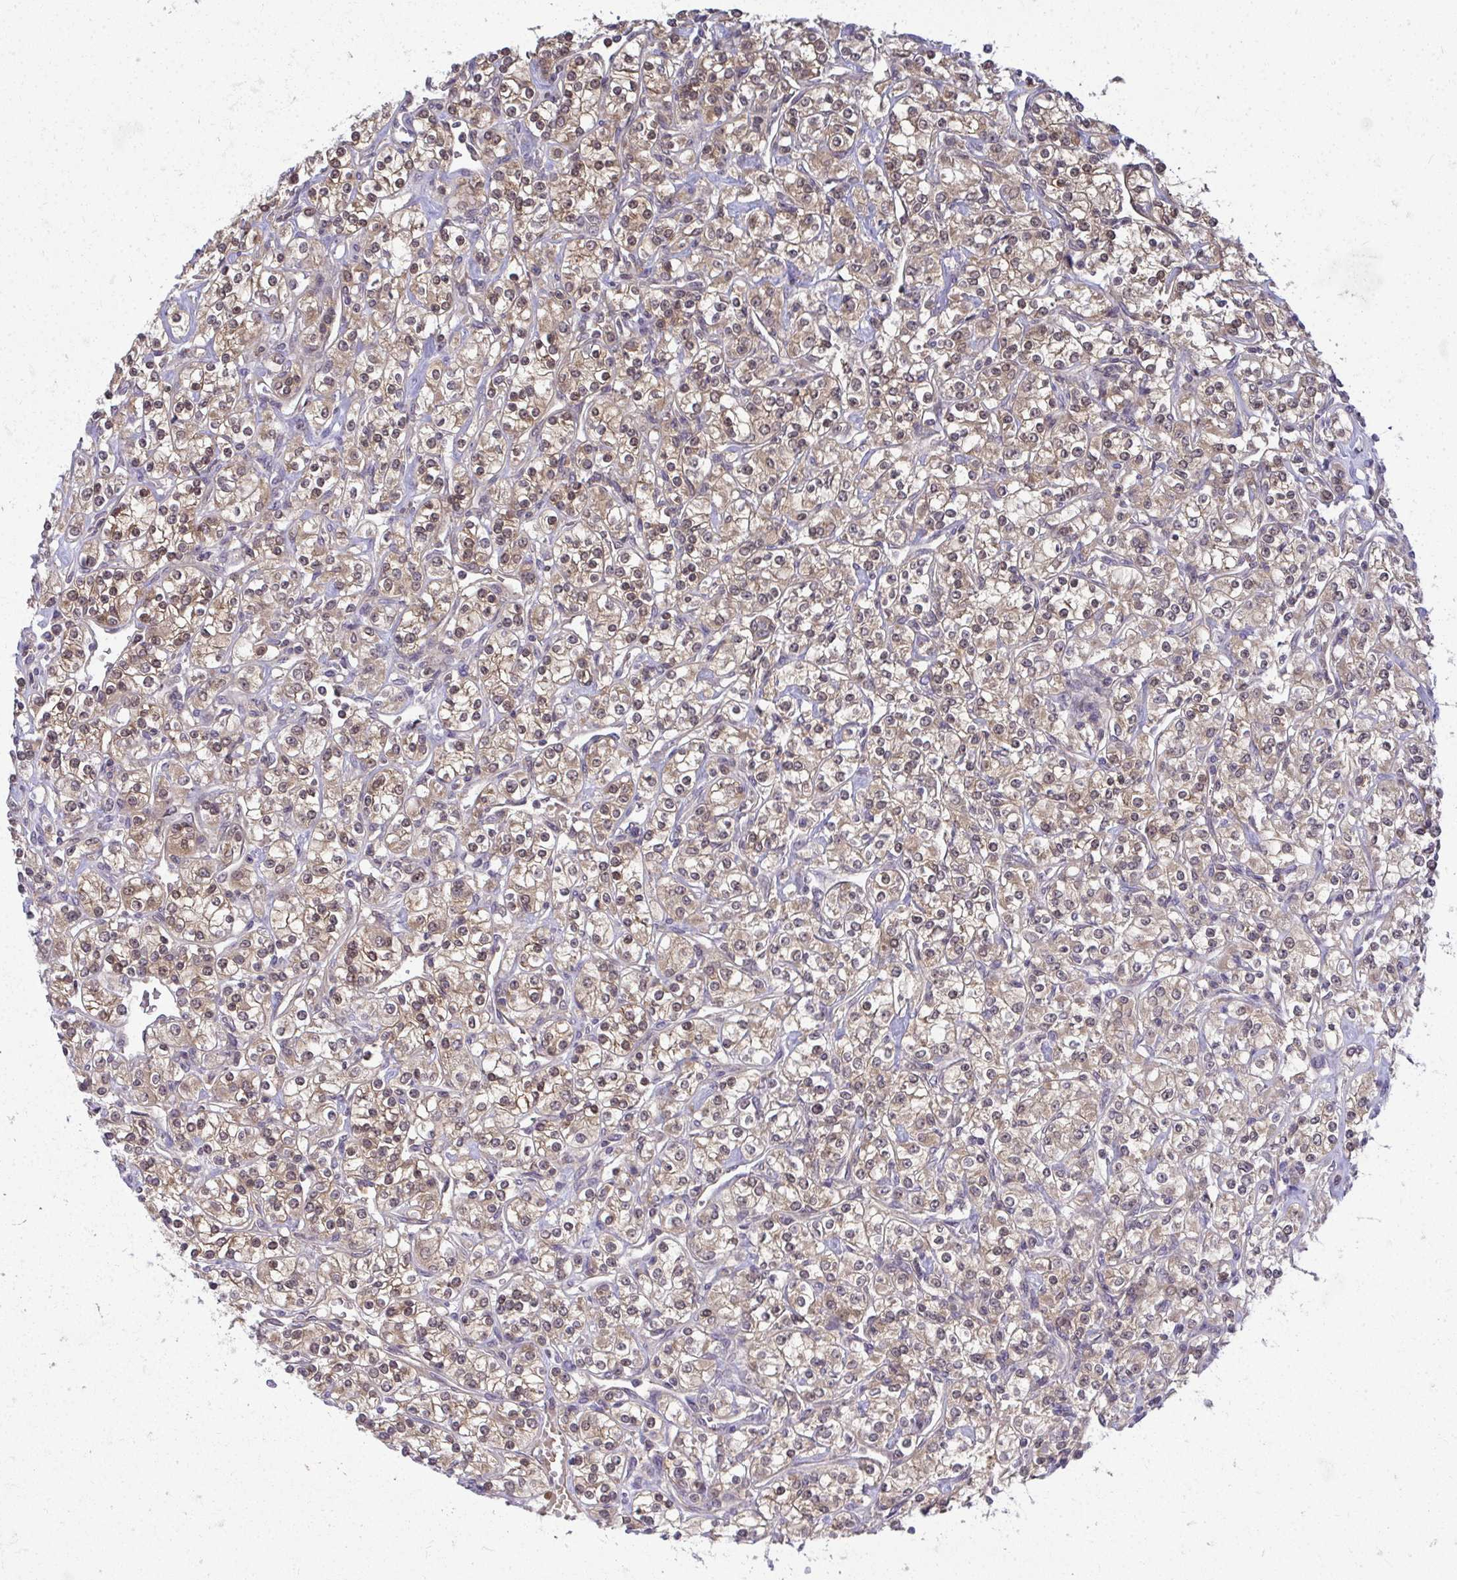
{"staining": {"intensity": "moderate", "quantity": ">75%", "location": "cytoplasmic/membranous,nuclear"}, "tissue": "renal cancer", "cell_type": "Tumor cells", "image_type": "cancer", "snomed": [{"axis": "morphology", "description": "Adenocarcinoma, NOS"}, {"axis": "topography", "description": "Kidney"}], "caption": "This photomicrograph demonstrates immunohistochemistry staining of renal adenocarcinoma, with medium moderate cytoplasmic/membranous and nuclear expression in about >75% of tumor cells.", "gene": "HDHD2", "patient": {"sex": "male", "age": 77}}